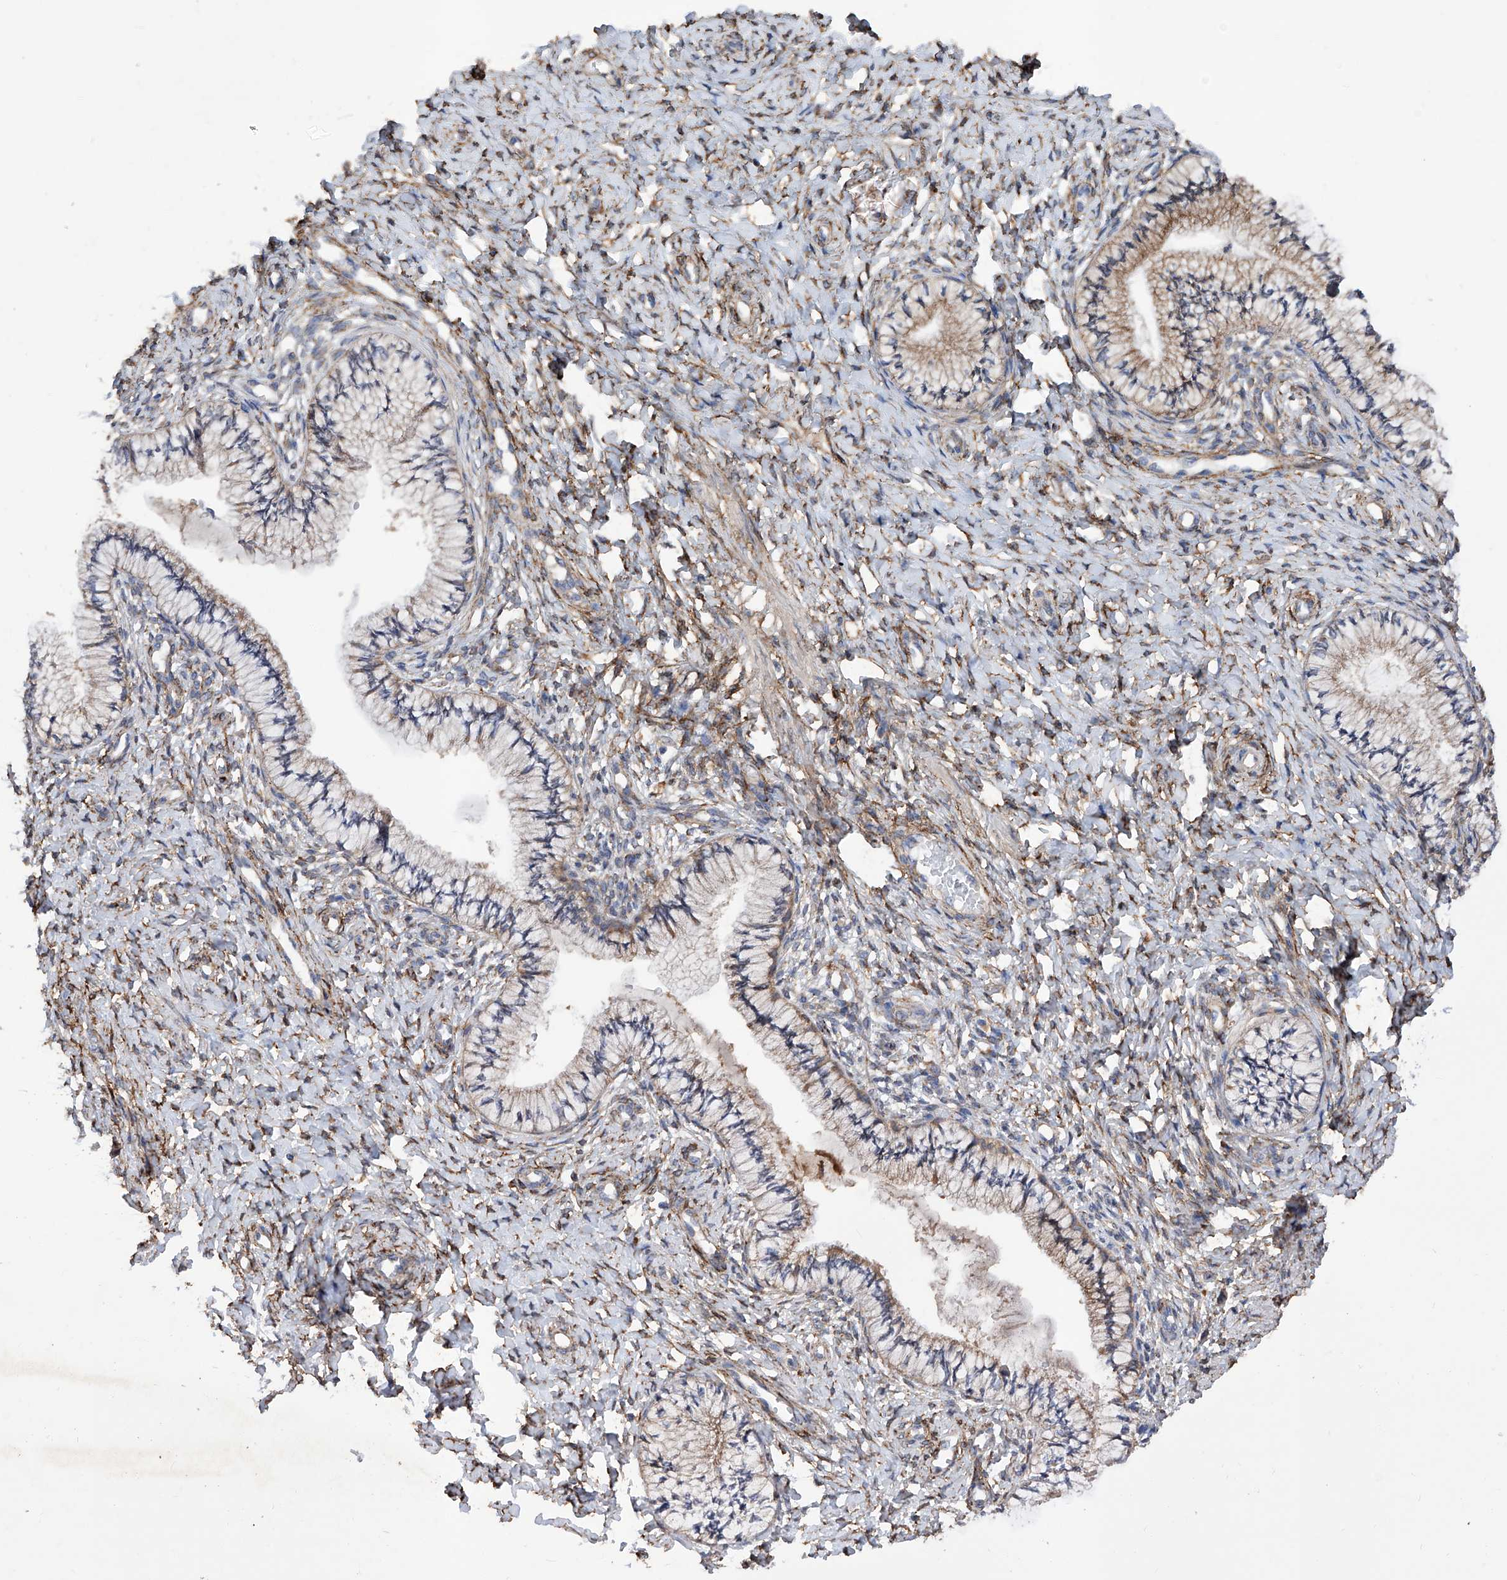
{"staining": {"intensity": "weak", "quantity": ">75%", "location": "cytoplasmic/membranous"}, "tissue": "cervix", "cell_type": "Glandular cells", "image_type": "normal", "snomed": [{"axis": "morphology", "description": "Normal tissue, NOS"}, {"axis": "topography", "description": "Cervix"}], "caption": "Human cervix stained with a protein marker reveals weak staining in glandular cells.", "gene": "INPP5B", "patient": {"sex": "female", "age": 36}}